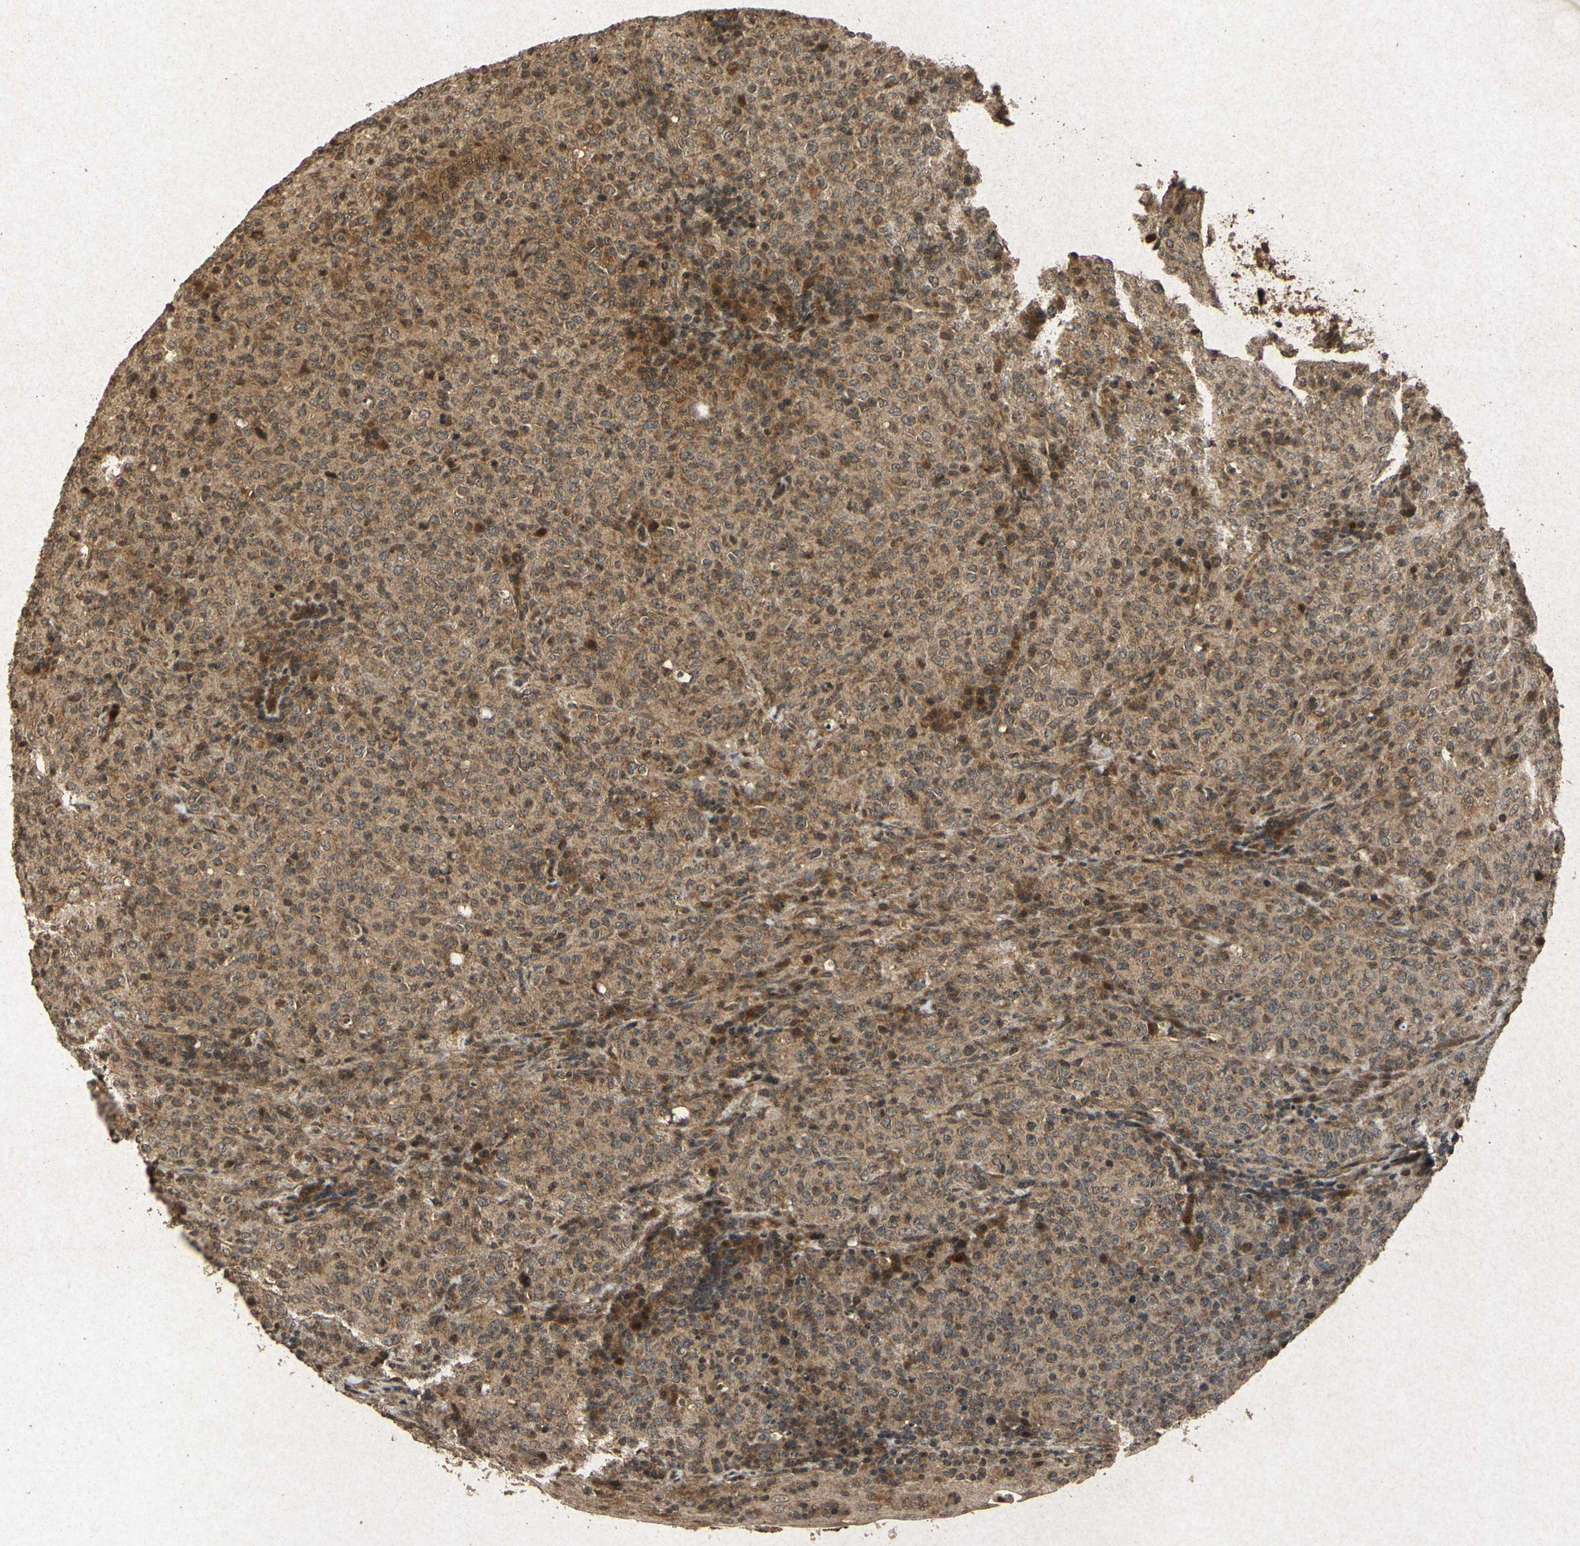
{"staining": {"intensity": "moderate", "quantity": ">75%", "location": "cytoplasmic/membranous"}, "tissue": "lymphoma", "cell_type": "Tumor cells", "image_type": "cancer", "snomed": [{"axis": "morphology", "description": "Malignant lymphoma, non-Hodgkin's type, High grade"}, {"axis": "topography", "description": "Tonsil"}], "caption": "Moderate cytoplasmic/membranous expression for a protein is seen in about >75% of tumor cells of lymphoma using immunohistochemistry.", "gene": "ATP6V1H", "patient": {"sex": "female", "age": 36}}